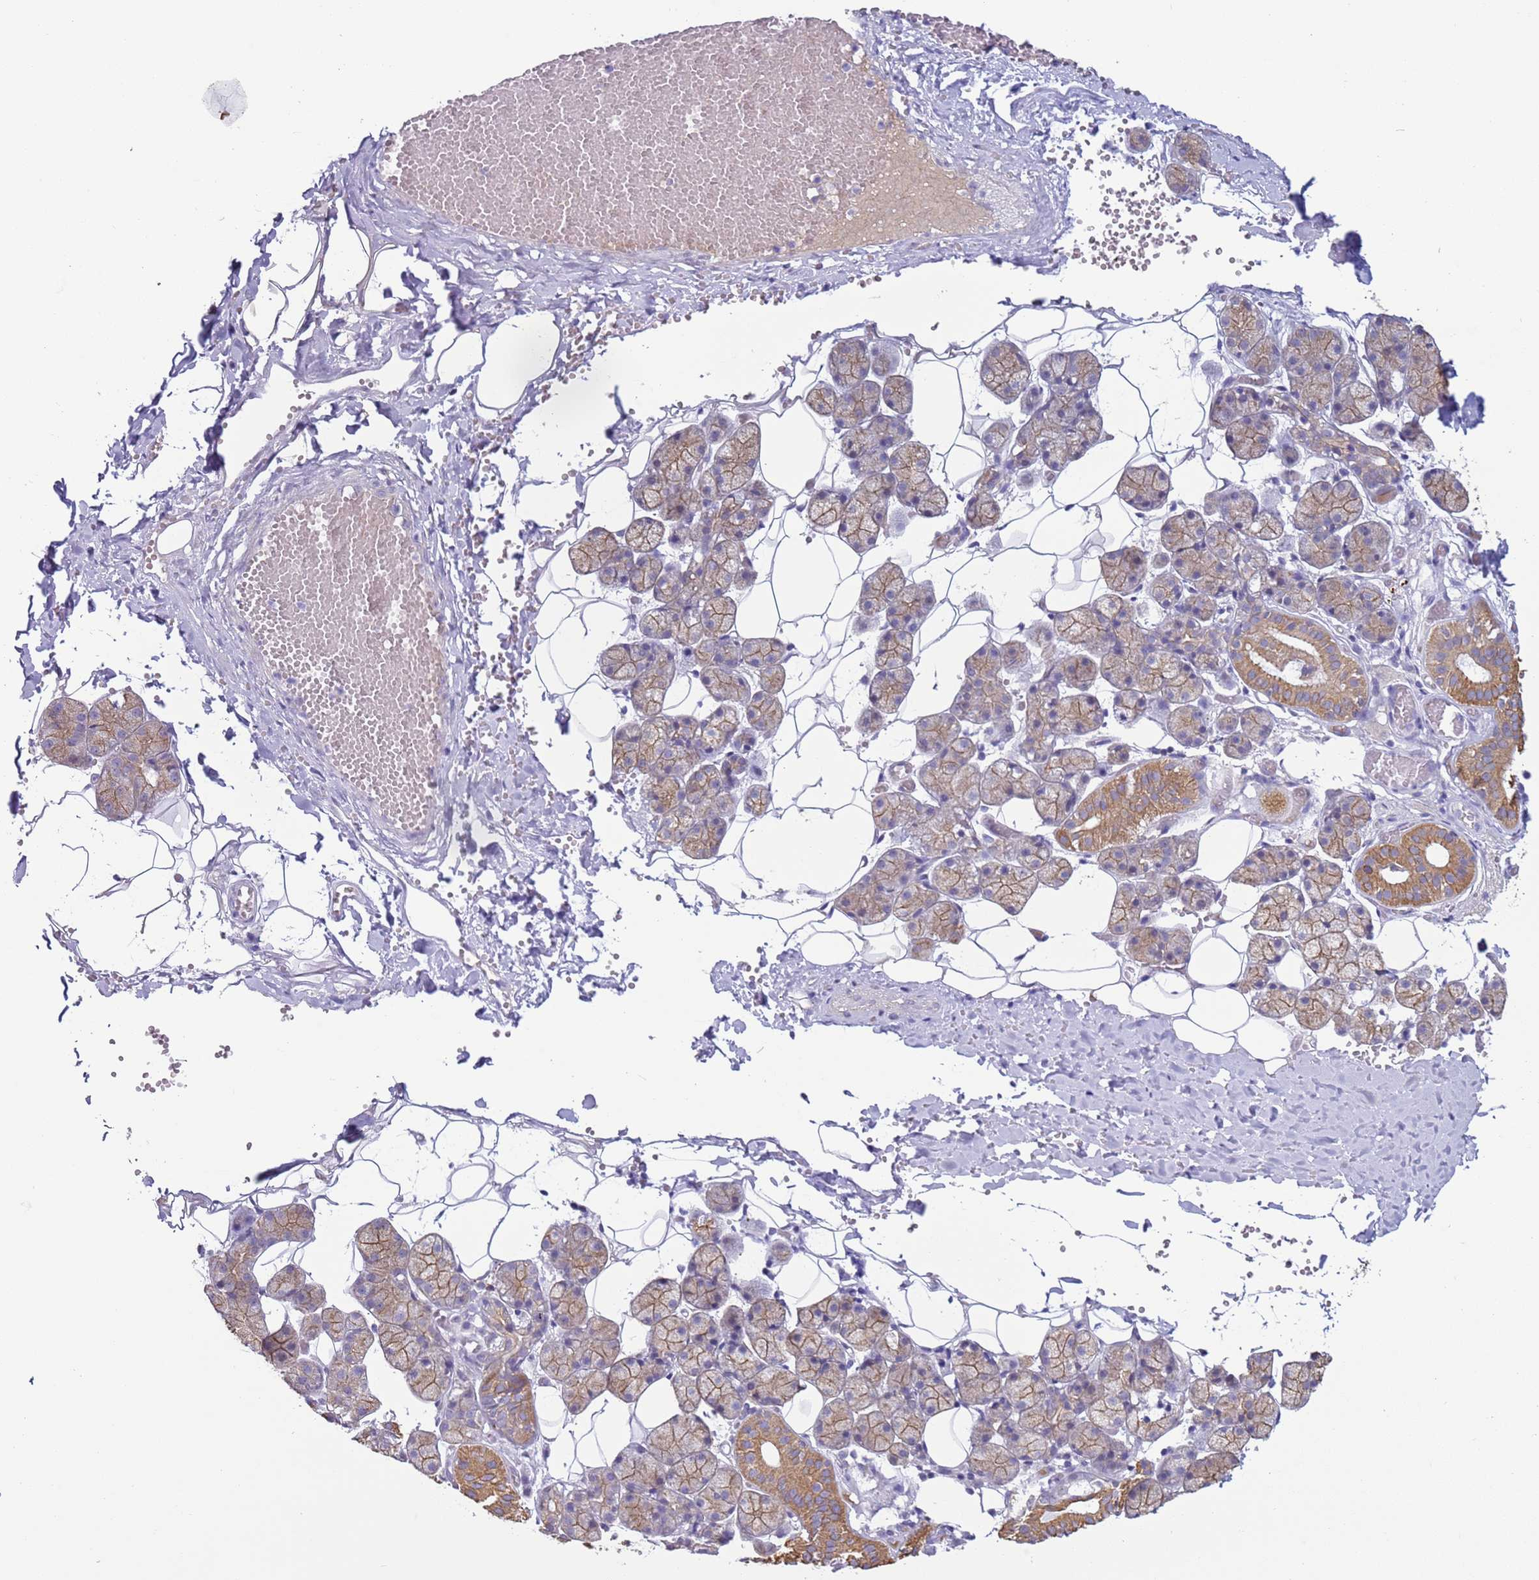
{"staining": {"intensity": "moderate", "quantity": ">75%", "location": "cytoplasmic/membranous"}, "tissue": "salivary gland", "cell_type": "Glandular cells", "image_type": "normal", "snomed": [{"axis": "morphology", "description": "Normal tissue, NOS"}, {"axis": "topography", "description": "Salivary gland"}], "caption": "Immunohistochemistry (IHC) of unremarkable salivary gland displays medium levels of moderate cytoplasmic/membranous positivity in approximately >75% of glandular cells. (IHC, brightfield microscopy, high magnification).", "gene": "NPAP1", "patient": {"sex": "female", "age": 33}}